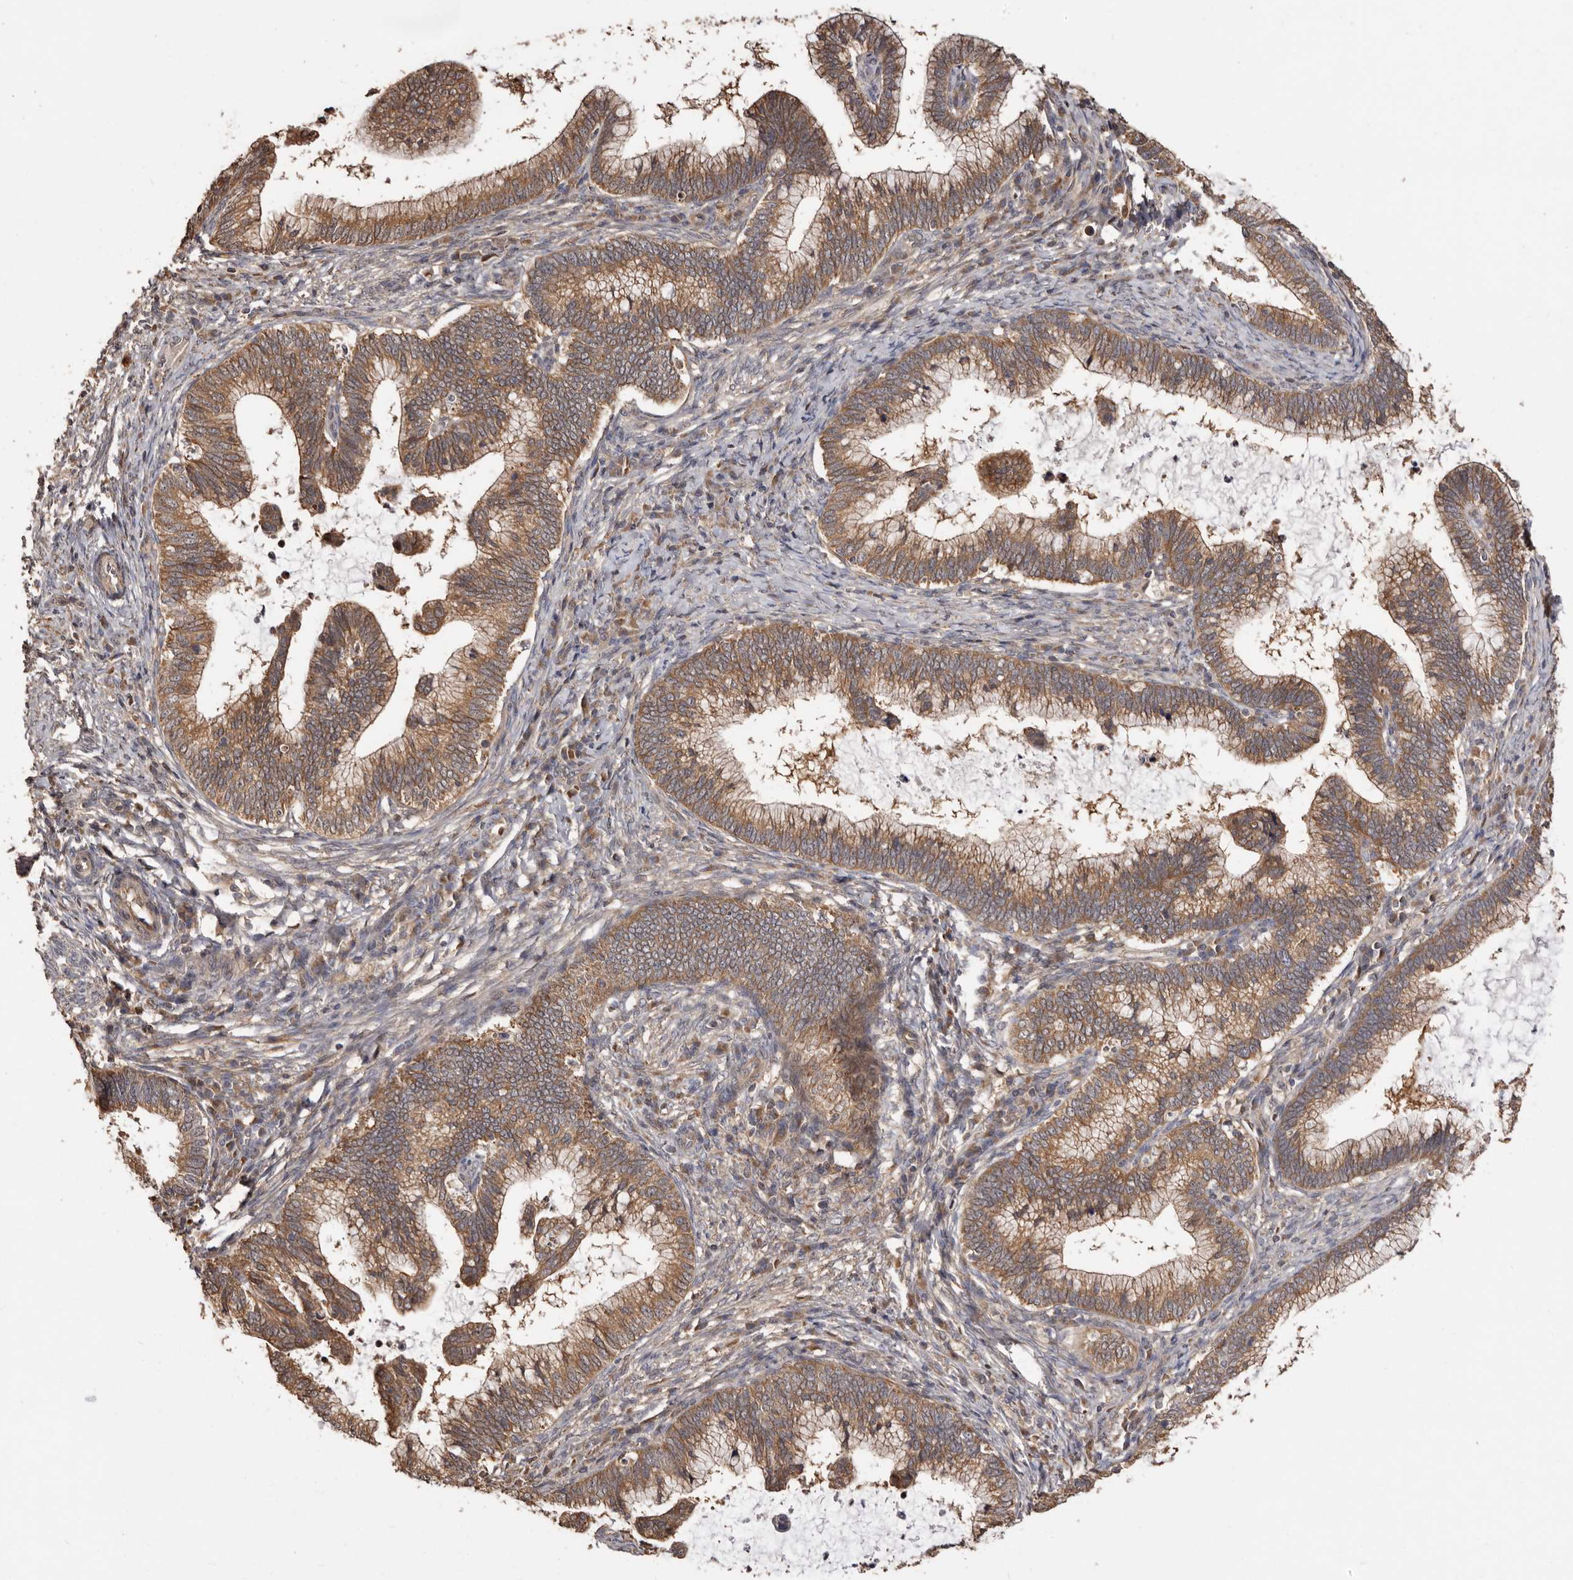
{"staining": {"intensity": "moderate", "quantity": ">75%", "location": "cytoplasmic/membranous"}, "tissue": "cervical cancer", "cell_type": "Tumor cells", "image_type": "cancer", "snomed": [{"axis": "morphology", "description": "Adenocarcinoma, NOS"}, {"axis": "topography", "description": "Cervix"}], "caption": "Adenocarcinoma (cervical) was stained to show a protein in brown. There is medium levels of moderate cytoplasmic/membranous staining in about >75% of tumor cells.", "gene": "COQ8B", "patient": {"sex": "female", "age": 36}}